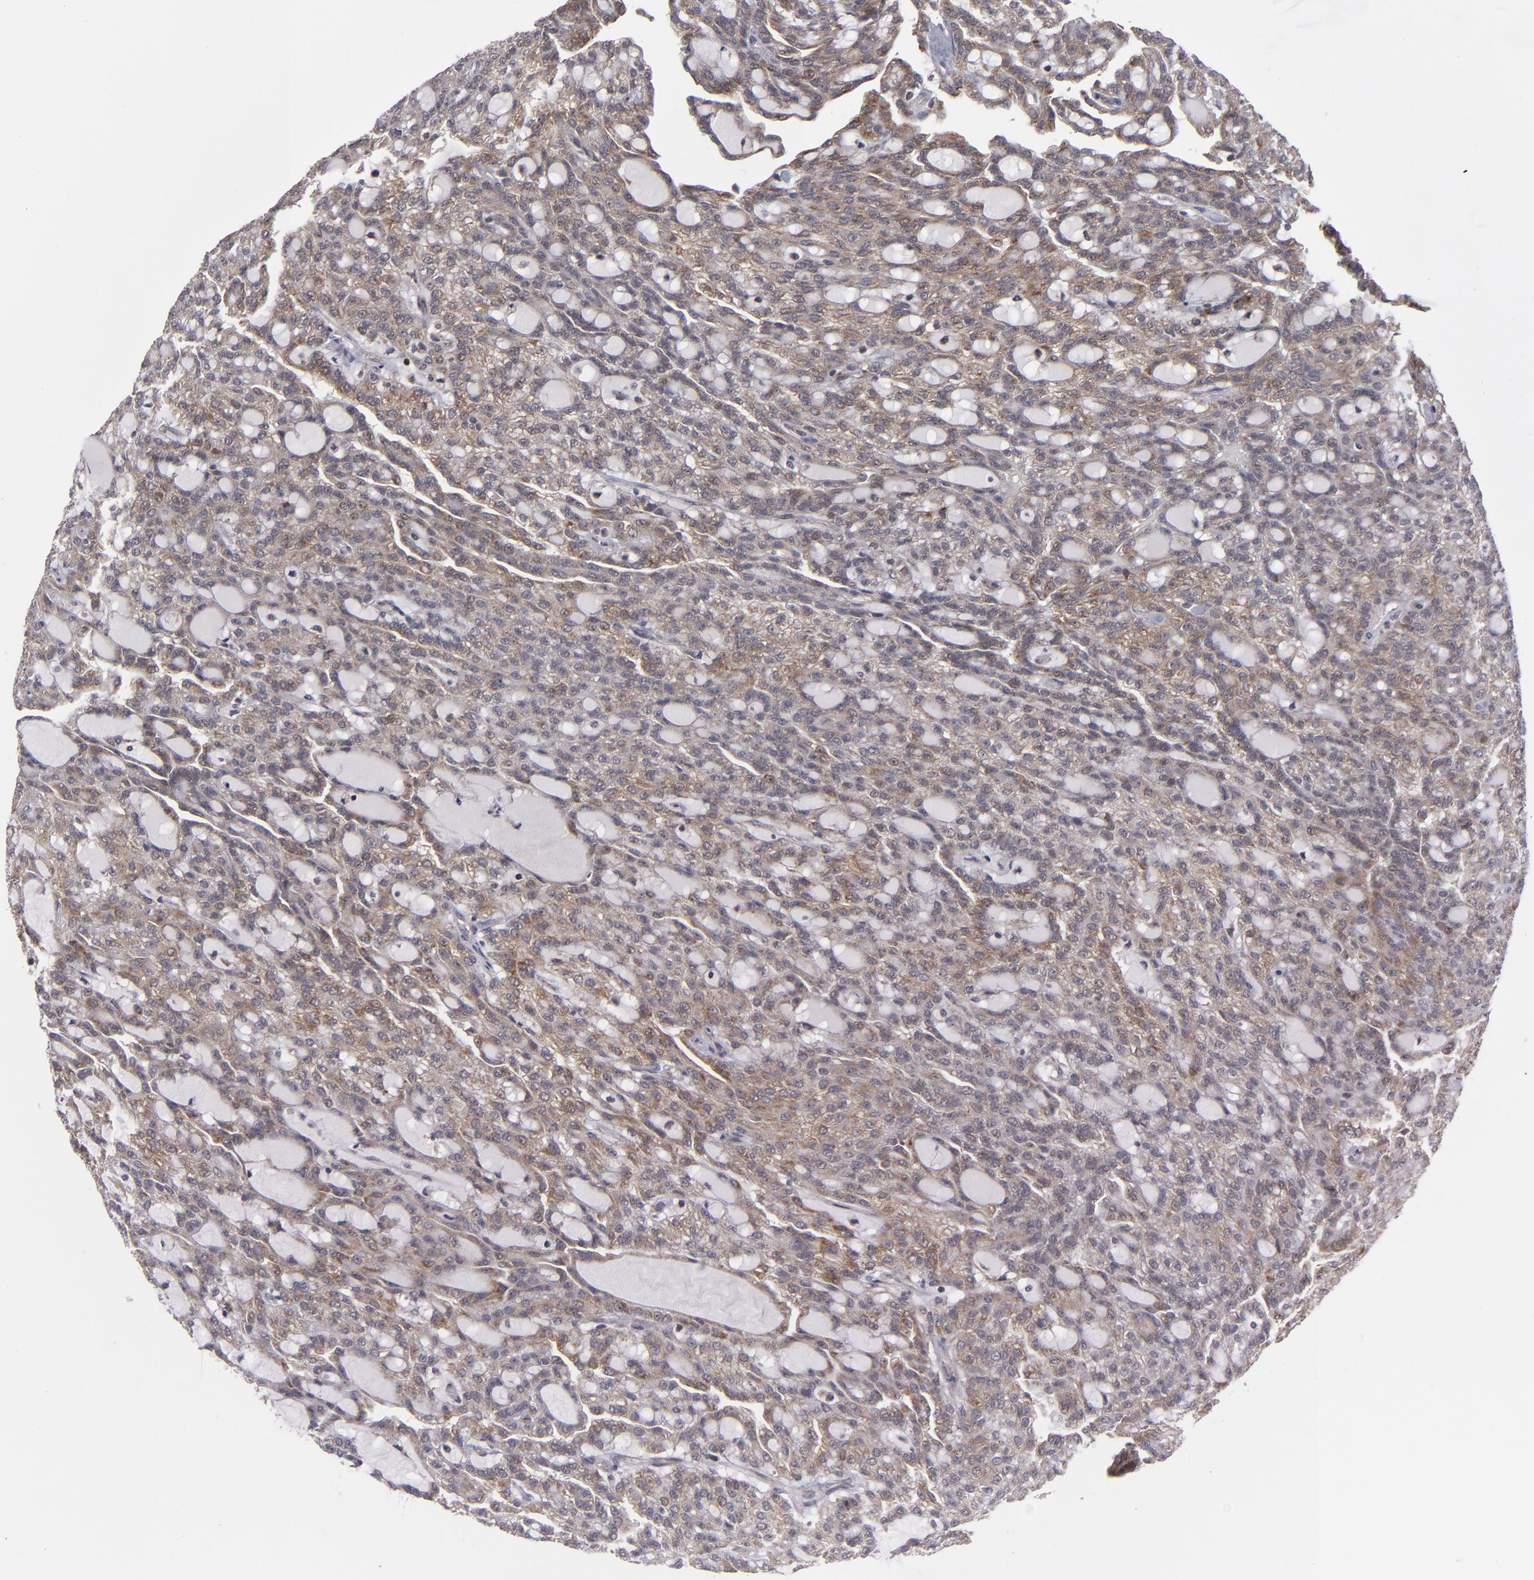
{"staining": {"intensity": "weak", "quantity": ">75%", "location": "cytoplasmic/membranous"}, "tissue": "renal cancer", "cell_type": "Tumor cells", "image_type": "cancer", "snomed": [{"axis": "morphology", "description": "Adenocarcinoma, NOS"}, {"axis": "topography", "description": "Kidney"}], "caption": "Brown immunohistochemical staining in human adenocarcinoma (renal) exhibits weak cytoplasmic/membranous staining in about >75% of tumor cells.", "gene": "GLCCI1", "patient": {"sex": "male", "age": 63}}